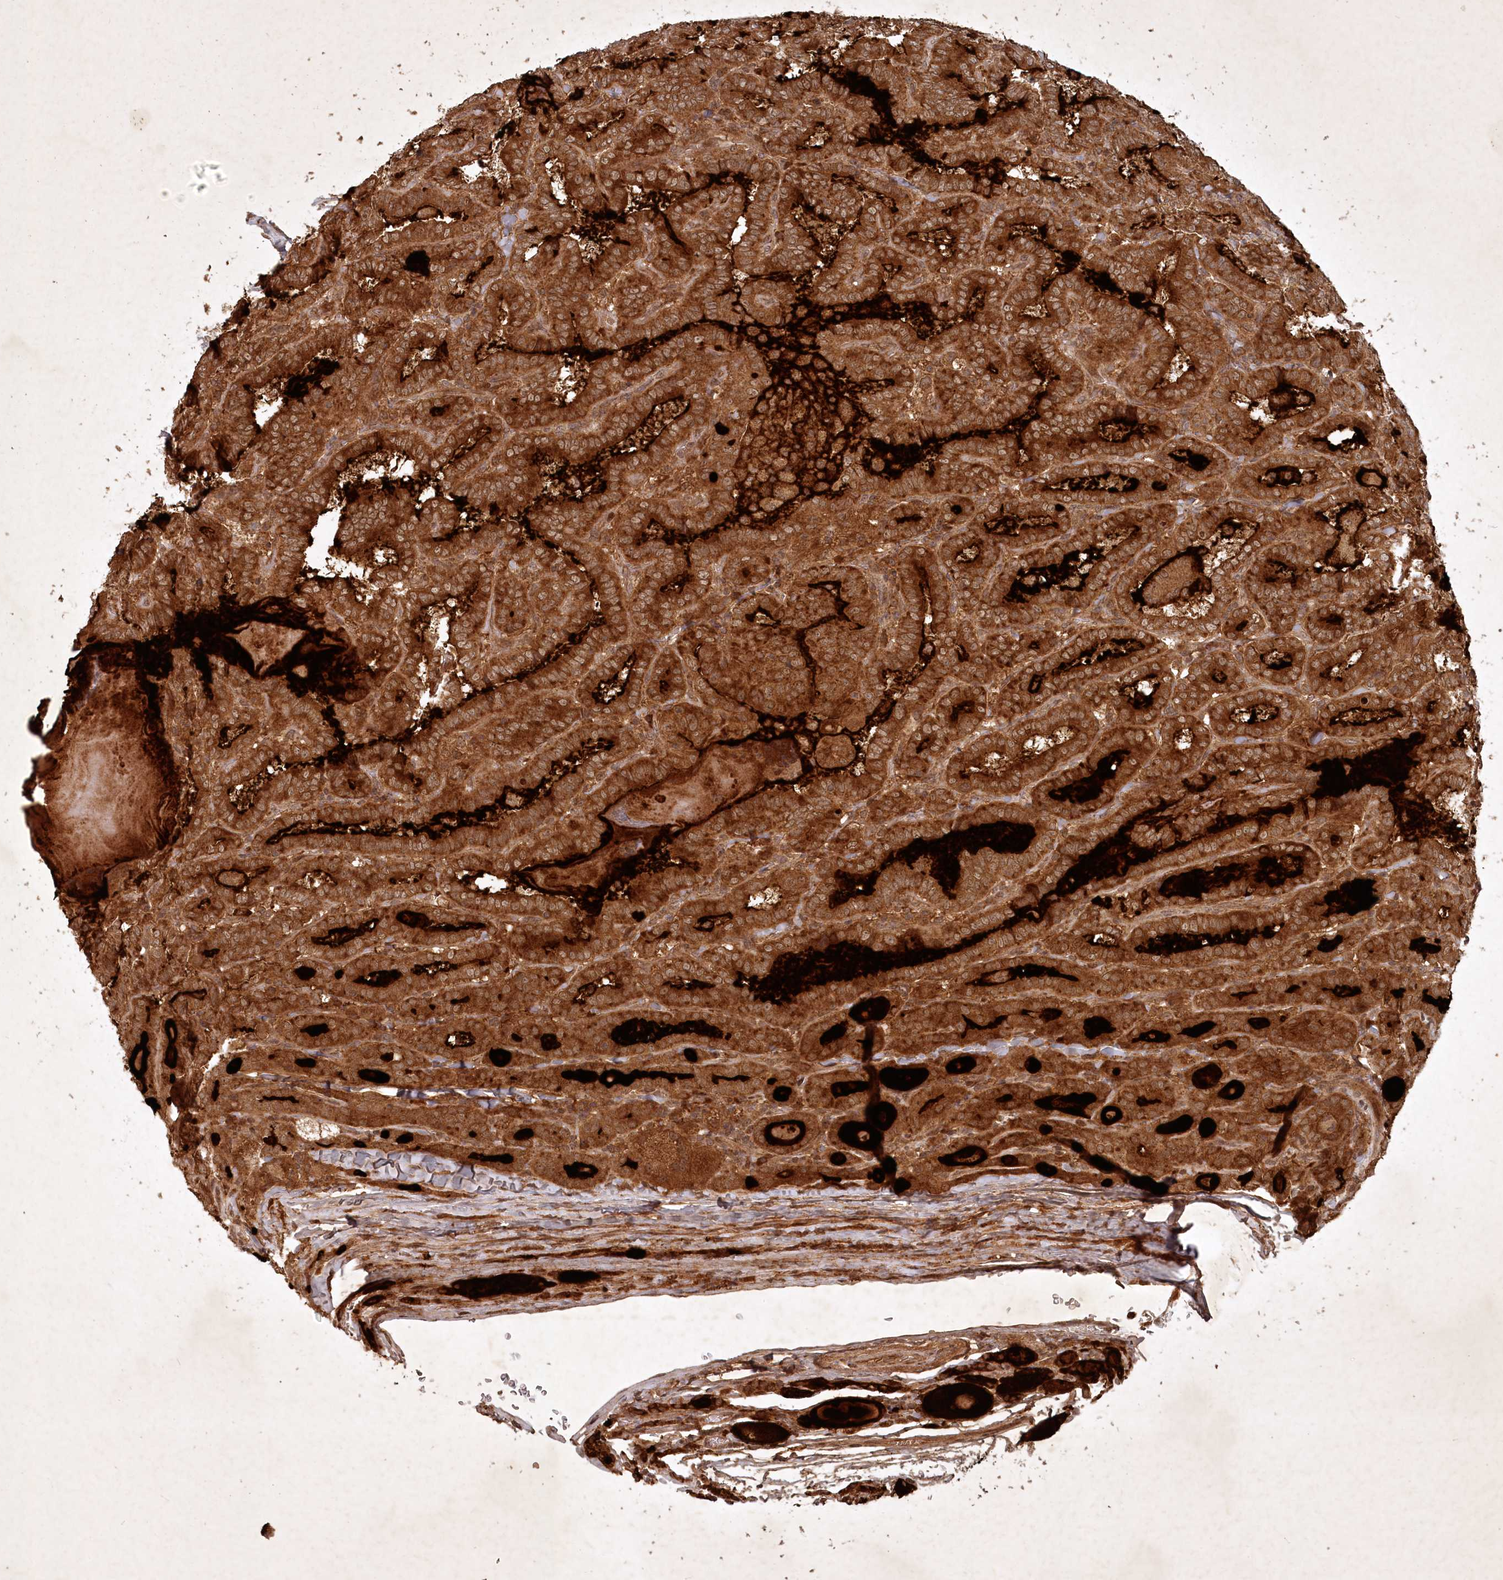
{"staining": {"intensity": "strong", "quantity": ">75%", "location": "cytoplasmic/membranous"}, "tissue": "thyroid cancer", "cell_type": "Tumor cells", "image_type": "cancer", "snomed": [{"axis": "morphology", "description": "Papillary adenocarcinoma, NOS"}, {"axis": "topography", "description": "Thyroid gland"}], "caption": "Papillary adenocarcinoma (thyroid) stained with immunohistochemistry demonstrates strong cytoplasmic/membranous expression in approximately >75% of tumor cells.", "gene": "UNC93A", "patient": {"sex": "female", "age": 72}}